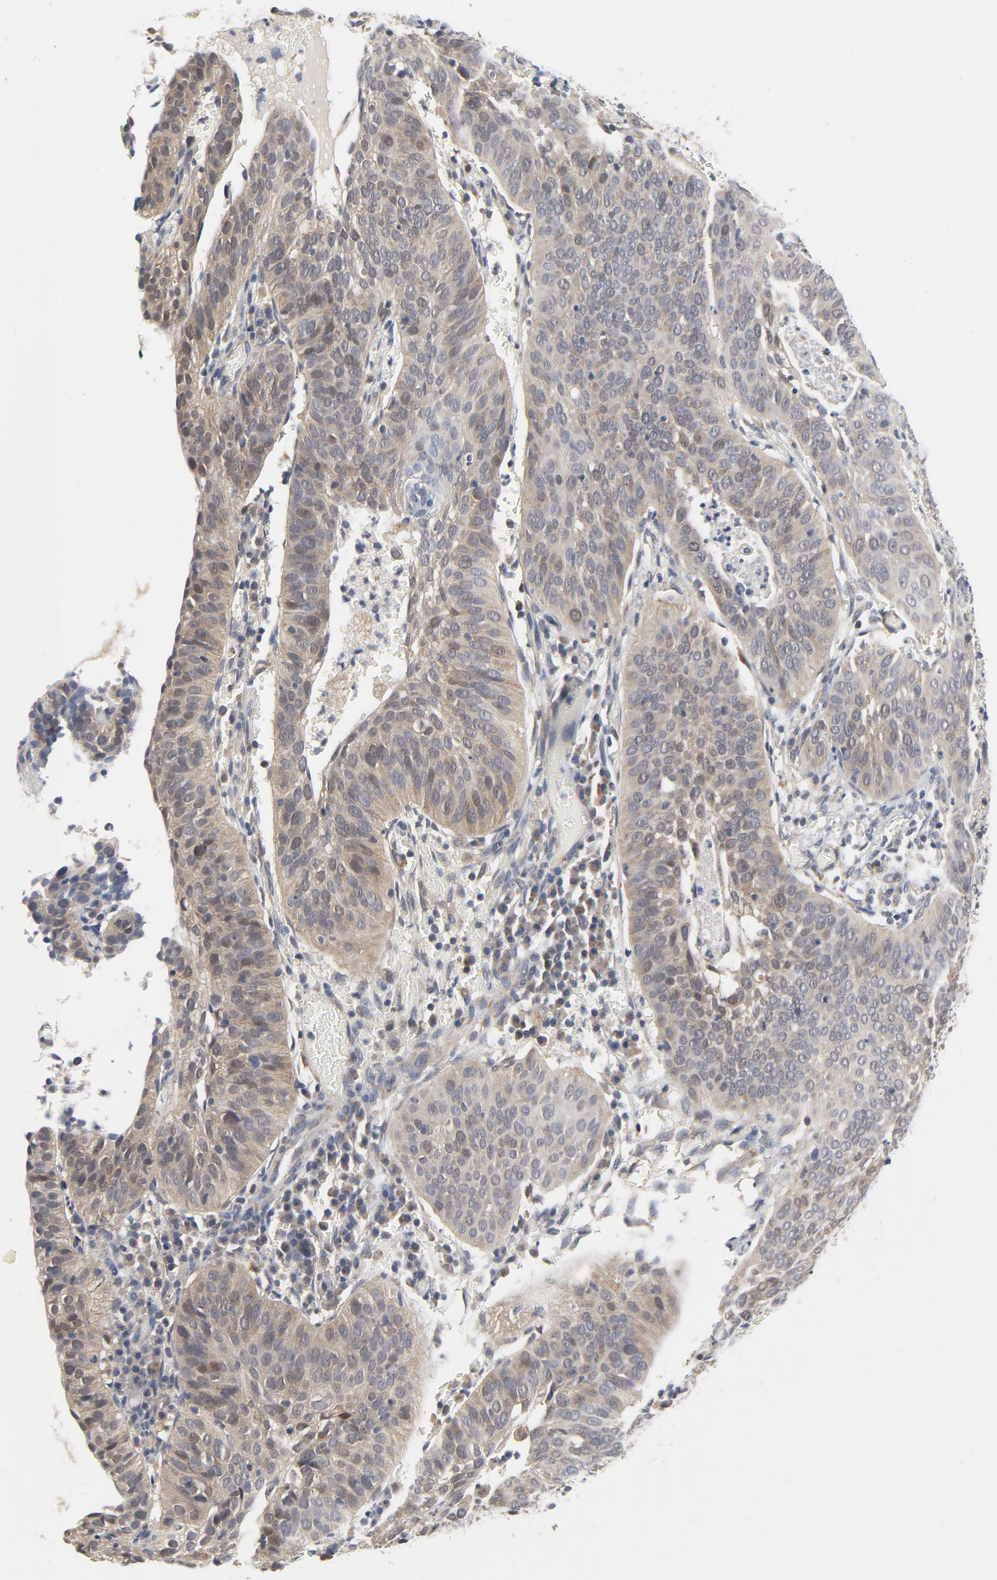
{"staining": {"intensity": "weak", "quantity": ">75%", "location": "cytoplasmic/membranous"}, "tissue": "cervical cancer", "cell_type": "Tumor cells", "image_type": "cancer", "snomed": [{"axis": "morphology", "description": "Squamous cell carcinoma, NOS"}, {"axis": "topography", "description": "Cervix"}], "caption": "Approximately >75% of tumor cells in human squamous cell carcinoma (cervical) reveal weak cytoplasmic/membranous protein positivity as visualized by brown immunohistochemical staining.", "gene": "C14orf119", "patient": {"sex": "female", "age": 39}}